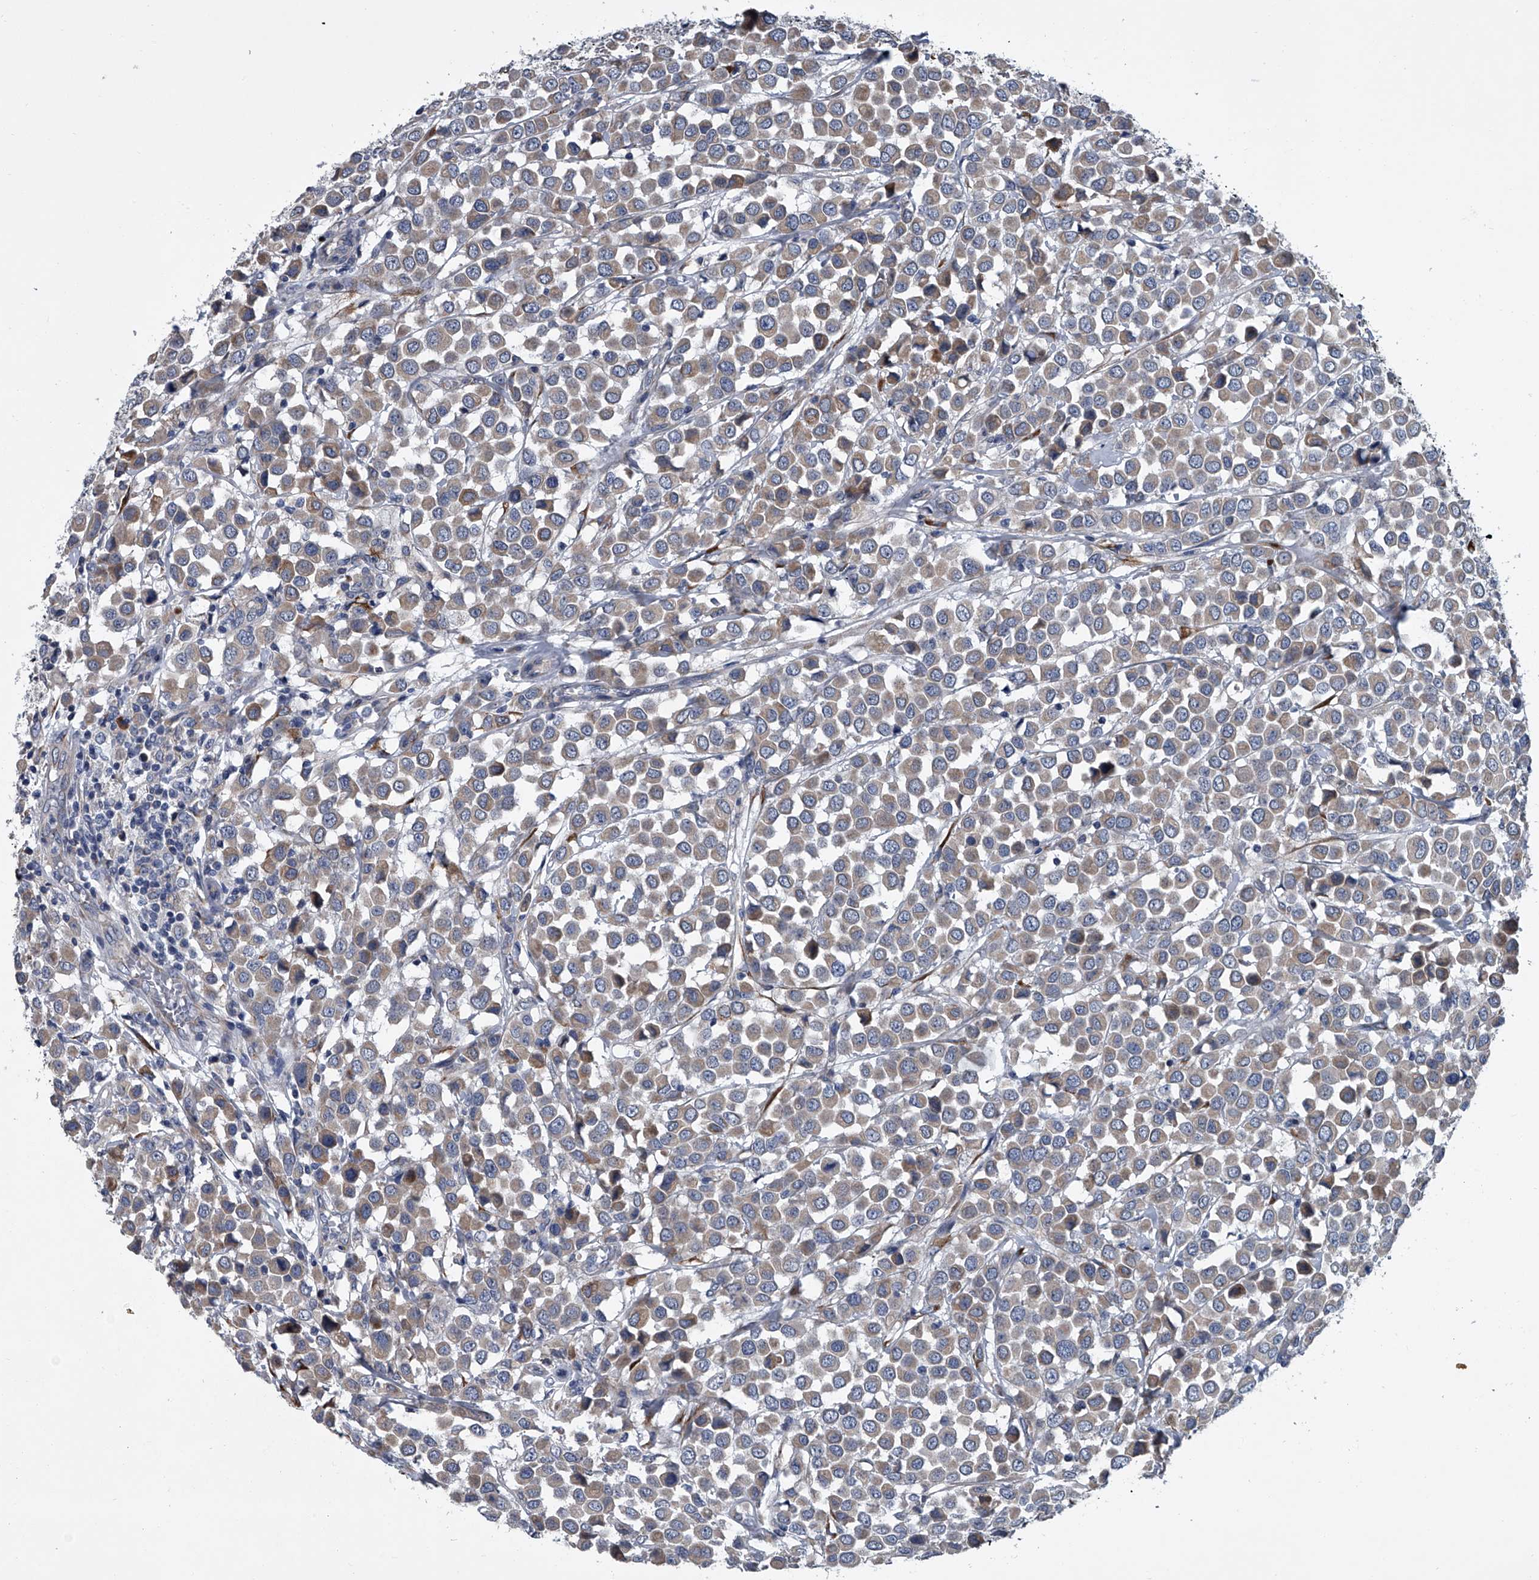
{"staining": {"intensity": "weak", "quantity": ">75%", "location": "cytoplasmic/membranous"}, "tissue": "breast cancer", "cell_type": "Tumor cells", "image_type": "cancer", "snomed": [{"axis": "morphology", "description": "Duct carcinoma"}, {"axis": "topography", "description": "Breast"}], "caption": "A photomicrograph of human breast cancer (intraductal carcinoma) stained for a protein exhibits weak cytoplasmic/membranous brown staining in tumor cells.", "gene": "ABCG1", "patient": {"sex": "female", "age": 61}}